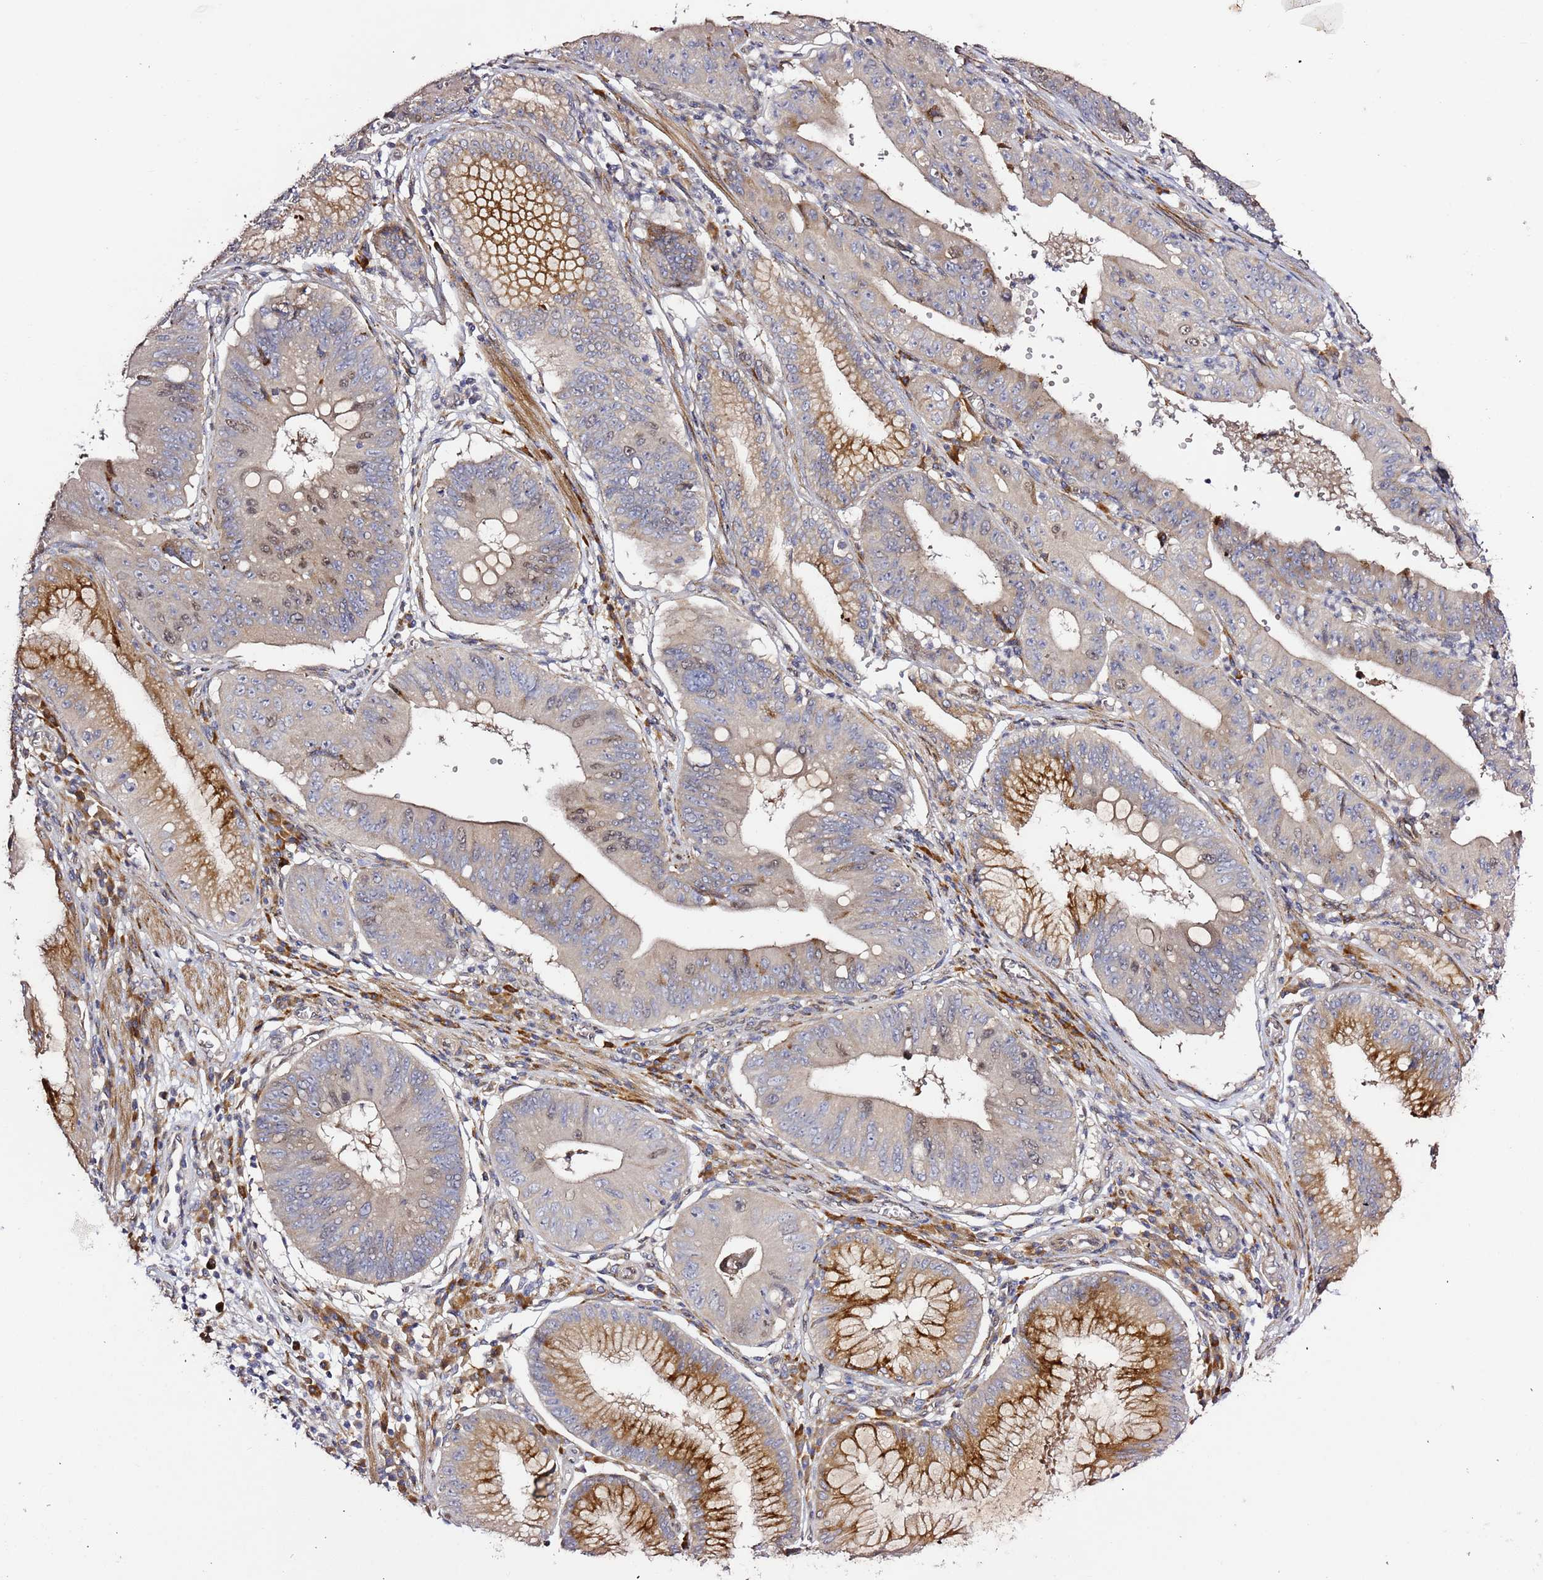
{"staining": {"intensity": "strong", "quantity": "<25%", "location": "cytoplasmic/membranous"}, "tissue": "stomach cancer", "cell_type": "Tumor cells", "image_type": "cancer", "snomed": [{"axis": "morphology", "description": "Adenocarcinoma, NOS"}, {"axis": "topography", "description": "Stomach"}], "caption": "Tumor cells display medium levels of strong cytoplasmic/membranous staining in approximately <25% of cells in human stomach cancer (adenocarcinoma).", "gene": "HSD17B7", "patient": {"sex": "male", "age": 59}}